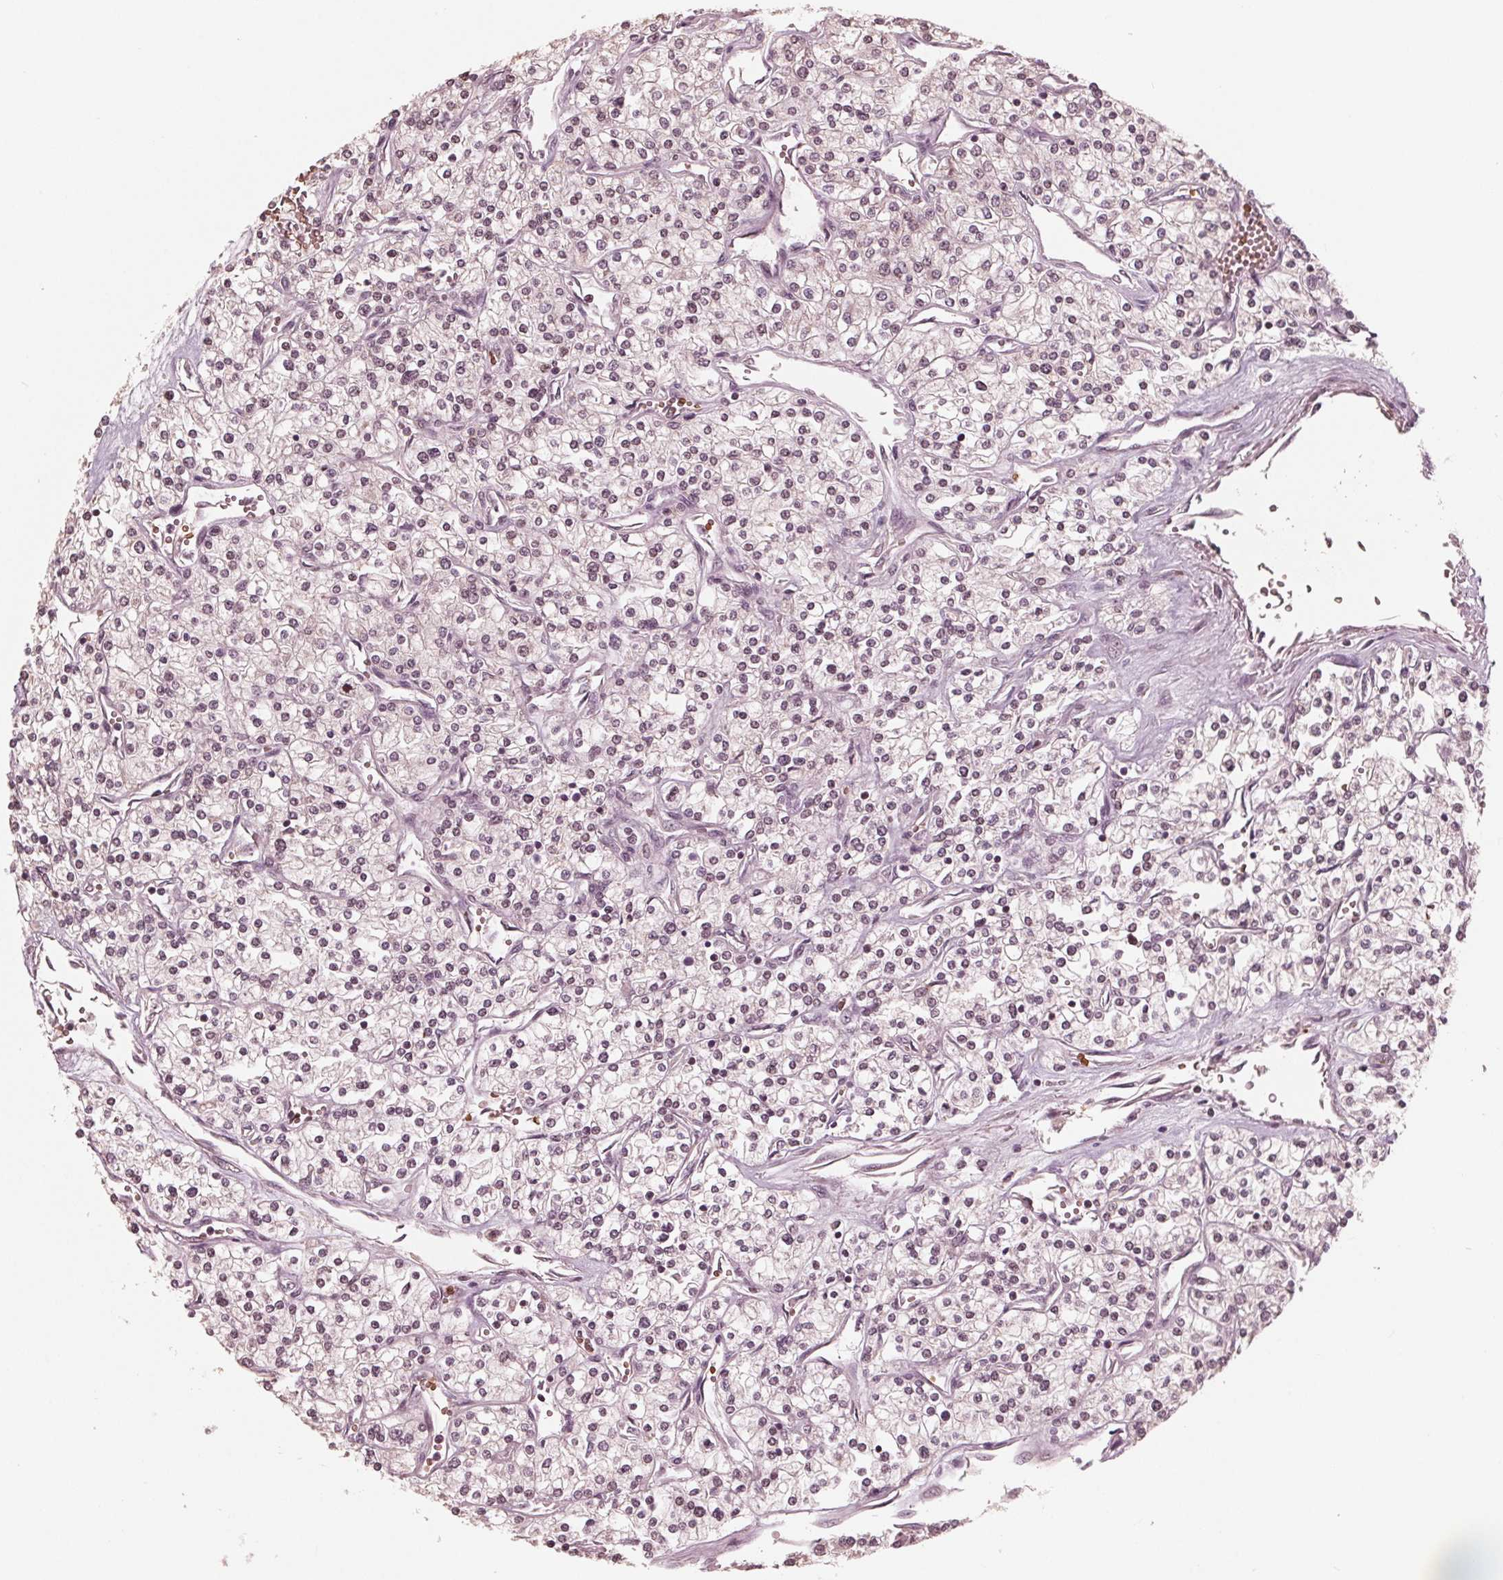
{"staining": {"intensity": "weak", "quantity": "25%-75%", "location": "nuclear"}, "tissue": "renal cancer", "cell_type": "Tumor cells", "image_type": "cancer", "snomed": [{"axis": "morphology", "description": "Adenocarcinoma, NOS"}, {"axis": "topography", "description": "Kidney"}], "caption": "Weak nuclear staining is identified in about 25%-75% of tumor cells in renal cancer. The protein of interest is stained brown, and the nuclei are stained in blue (DAB IHC with brightfield microscopy, high magnification).", "gene": "HIRIP3", "patient": {"sex": "male", "age": 80}}